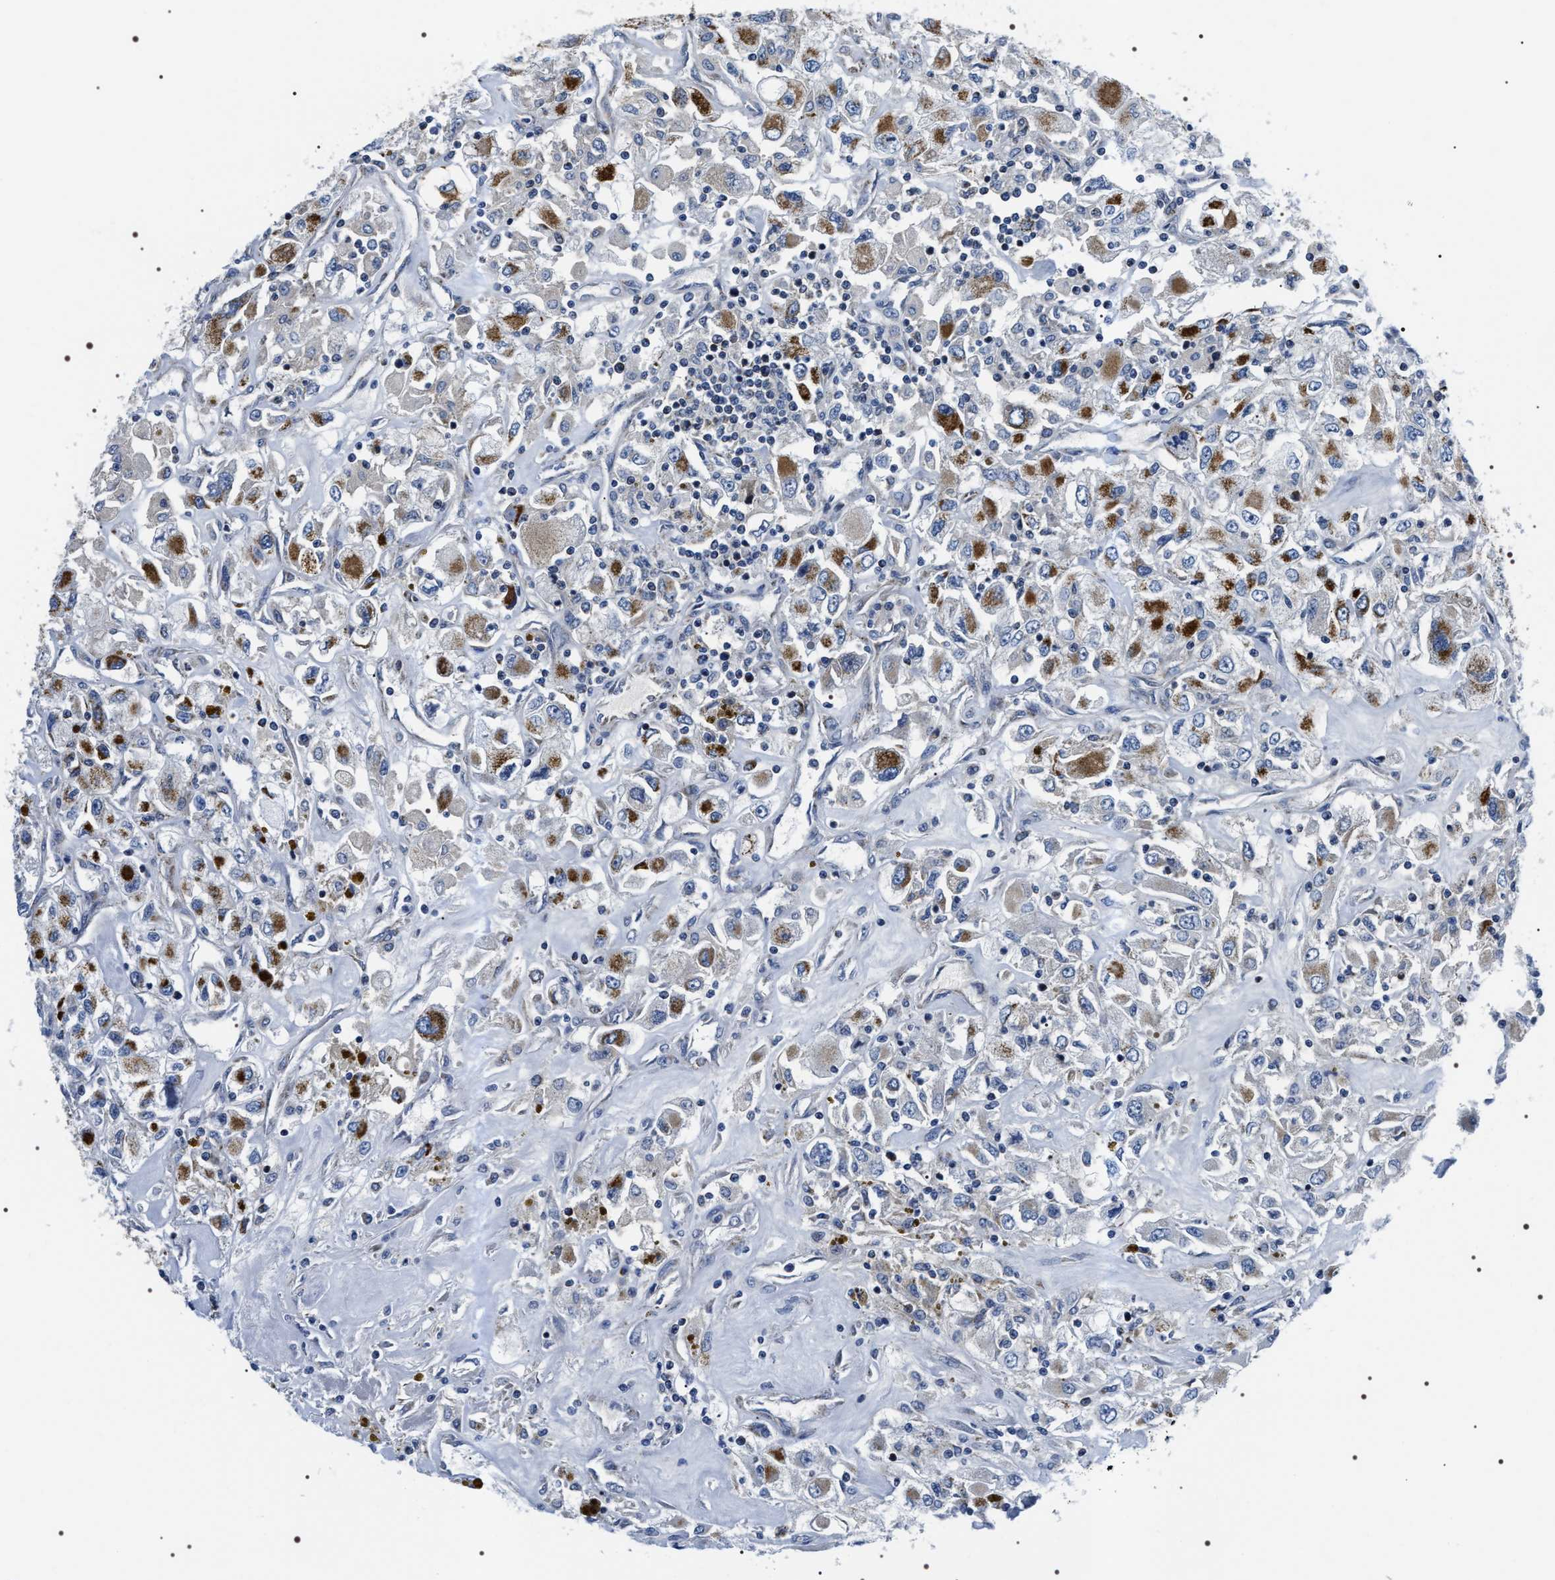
{"staining": {"intensity": "moderate", "quantity": "25%-75%", "location": "cytoplasmic/membranous"}, "tissue": "renal cancer", "cell_type": "Tumor cells", "image_type": "cancer", "snomed": [{"axis": "morphology", "description": "Adenocarcinoma, NOS"}, {"axis": "topography", "description": "Kidney"}], "caption": "Tumor cells display moderate cytoplasmic/membranous positivity in approximately 25%-75% of cells in renal cancer (adenocarcinoma).", "gene": "NTMT1", "patient": {"sex": "female", "age": 52}}